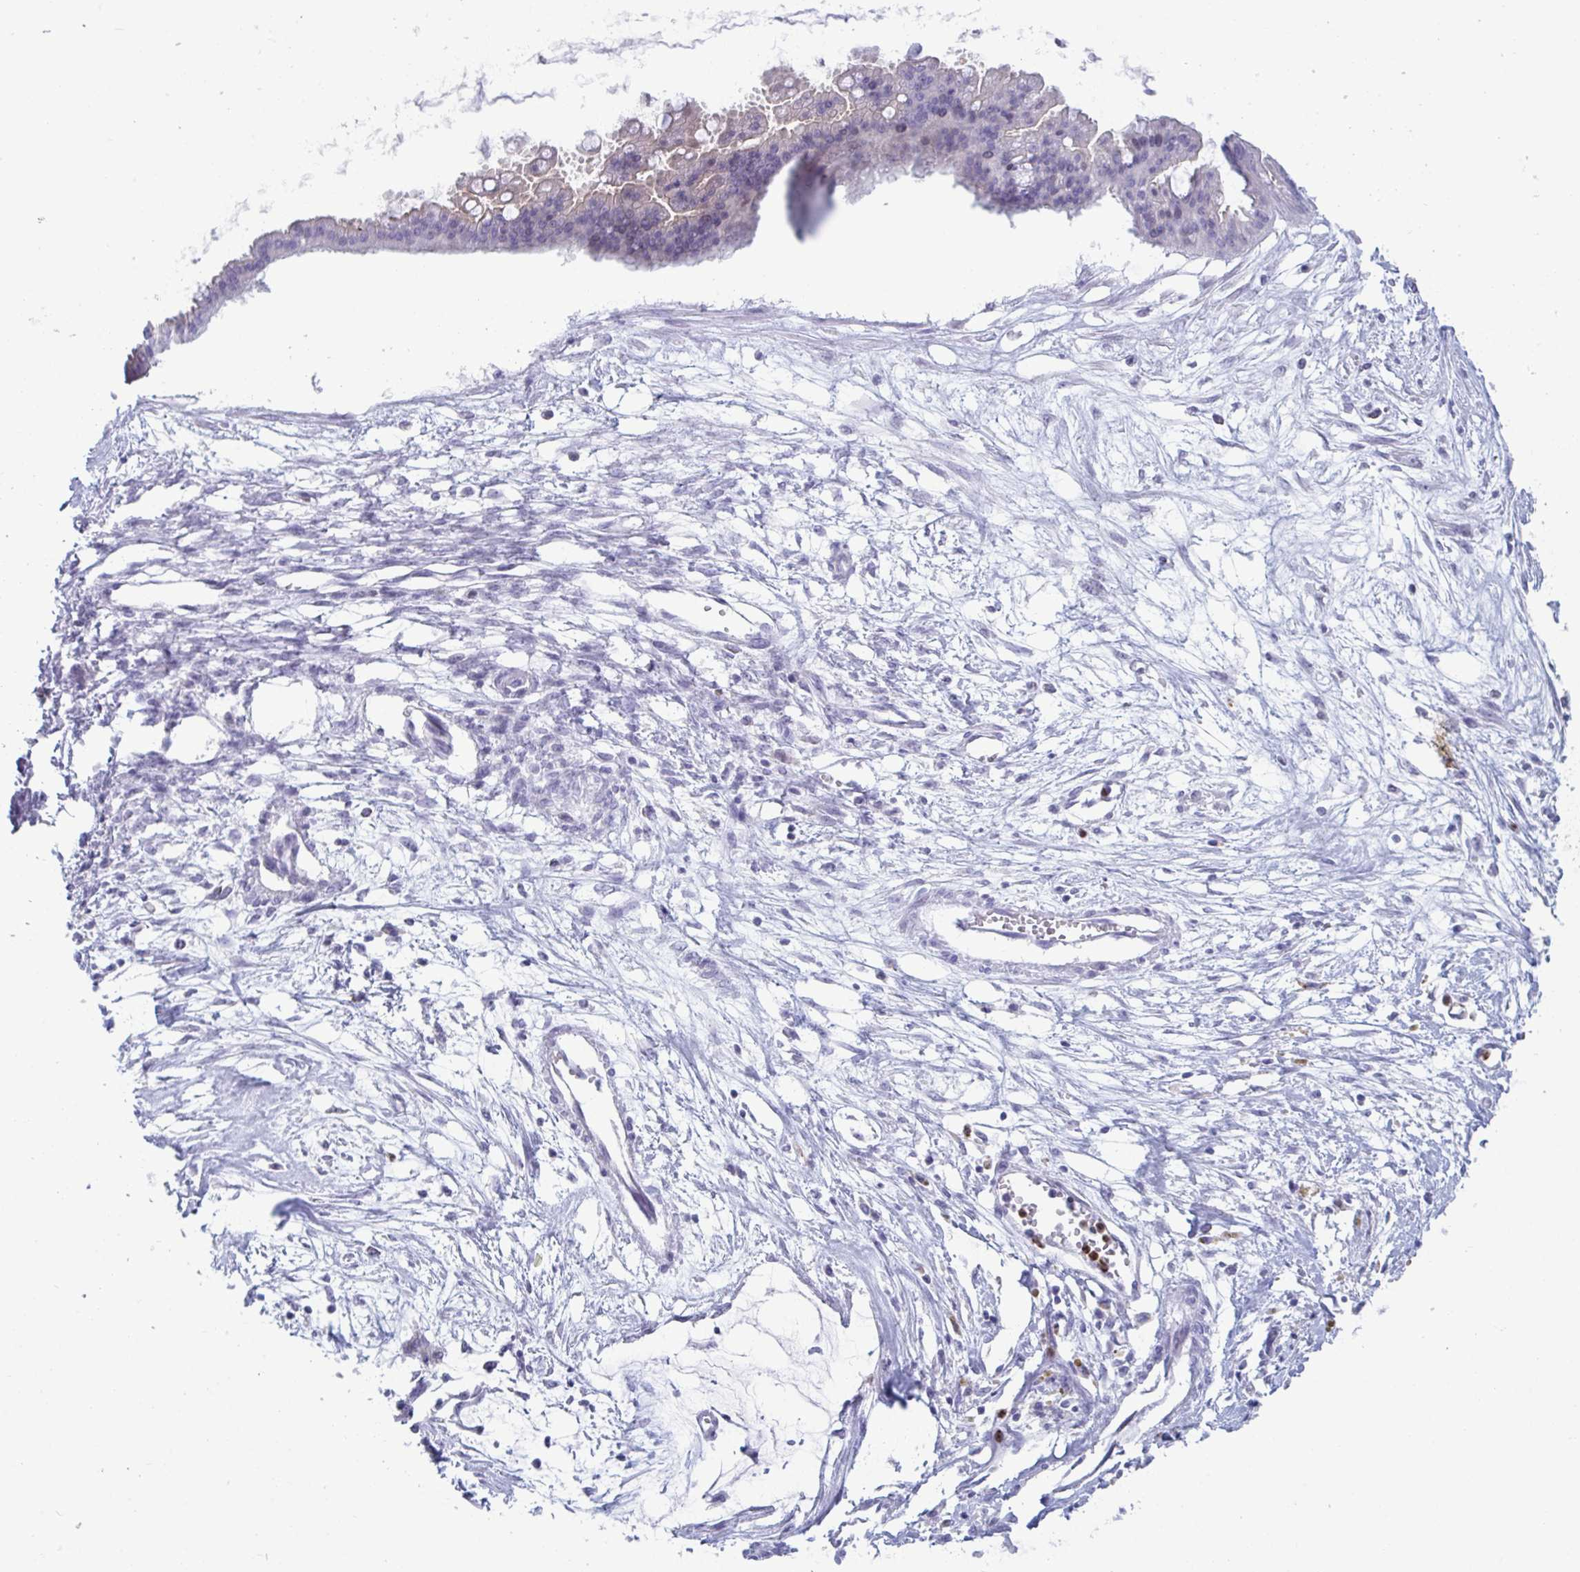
{"staining": {"intensity": "negative", "quantity": "none", "location": "none"}, "tissue": "ovarian cancer", "cell_type": "Tumor cells", "image_type": "cancer", "snomed": [{"axis": "morphology", "description": "Cystadenocarcinoma, mucinous, NOS"}, {"axis": "topography", "description": "Ovary"}], "caption": "An immunohistochemistry (IHC) photomicrograph of ovarian cancer (mucinous cystadenocarcinoma) is shown. There is no staining in tumor cells of ovarian cancer (mucinous cystadenocarcinoma).", "gene": "CYP4F11", "patient": {"sex": "female", "age": 73}}